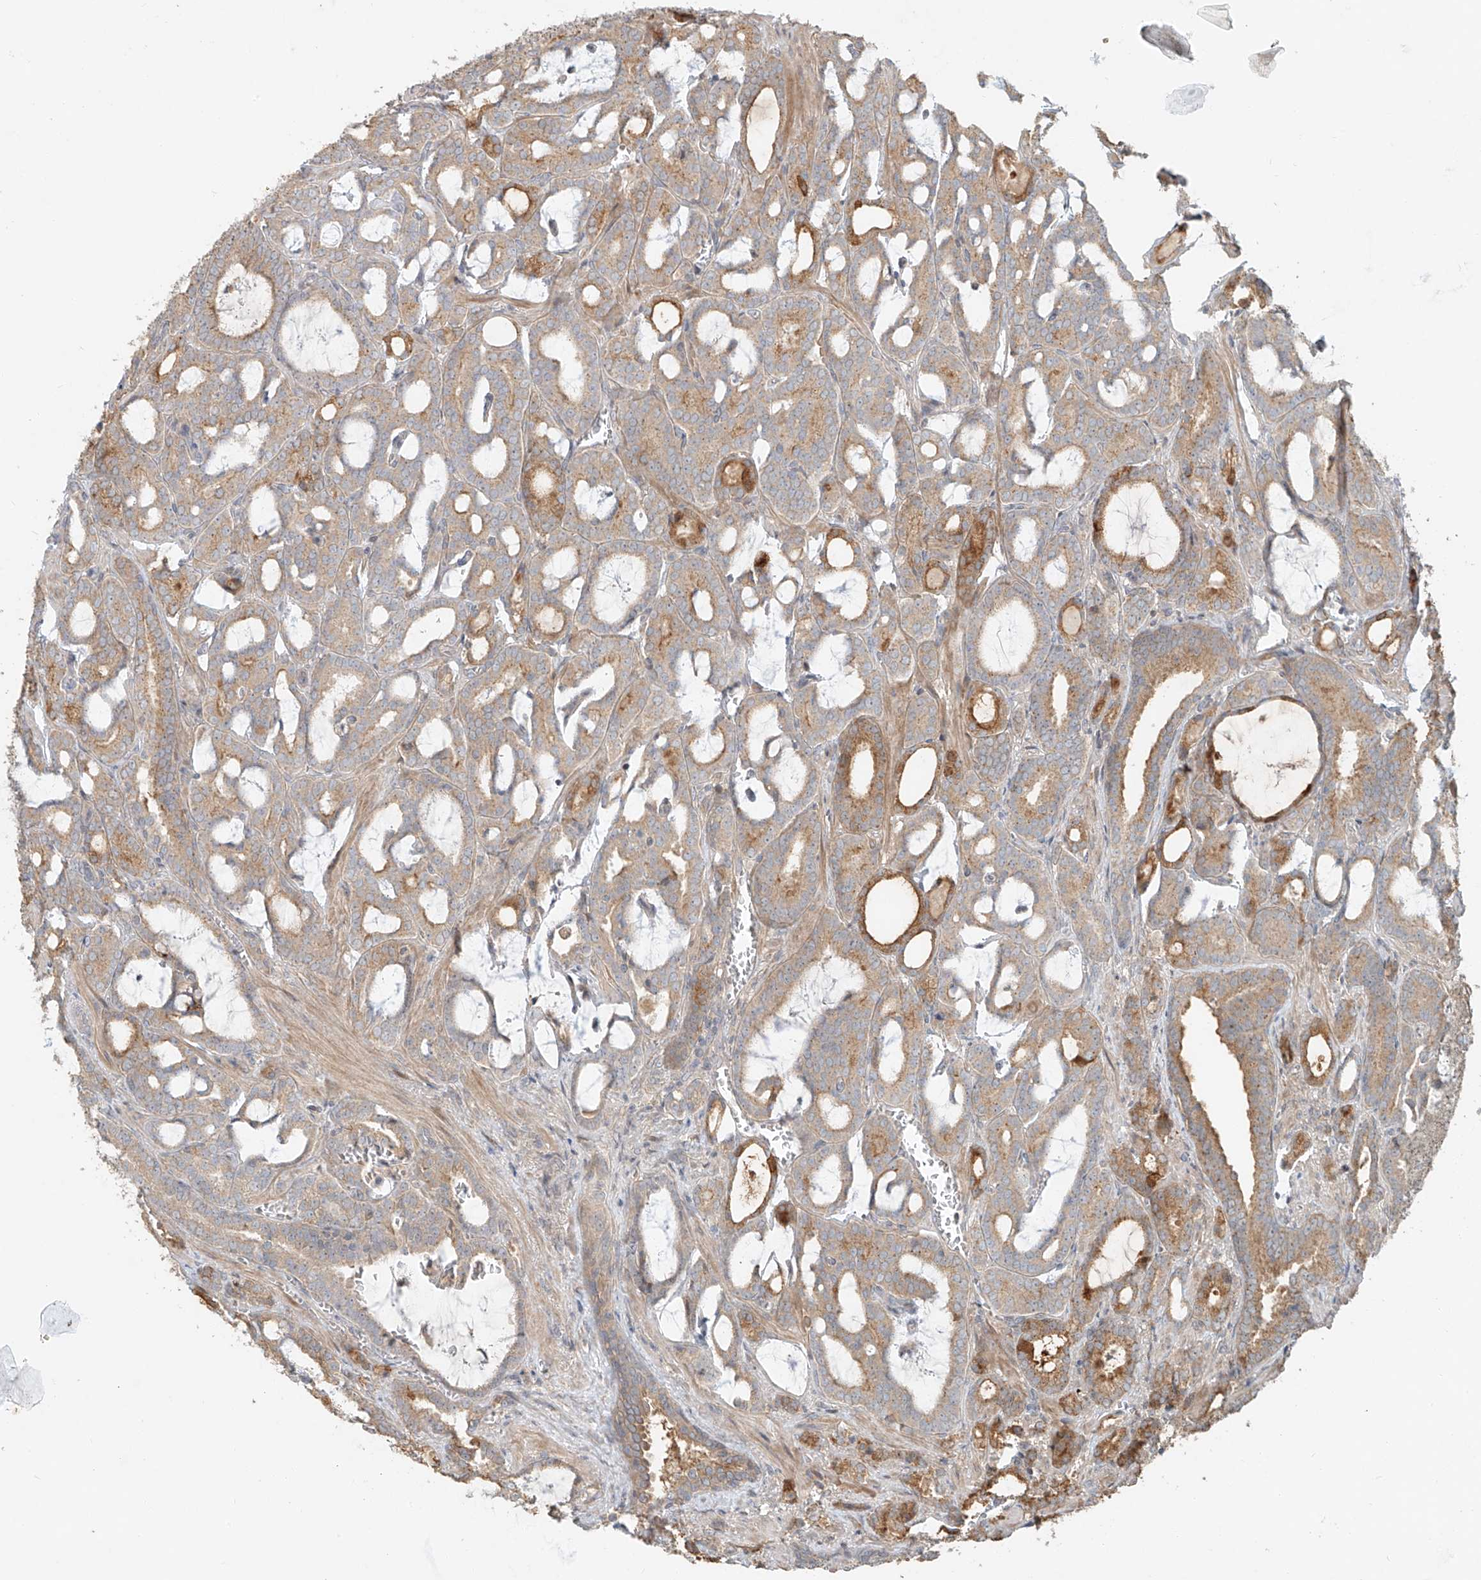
{"staining": {"intensity": "moderate", "quantity": "<25%", "location": "cytoplasmic/membranous"}, "tissue": "prostate cancer", "cell_type": "Tumor cells", "image_type": "cancer", "snomed": [{"axis": "morphology", "description": "Adenocarcinoma, High grade"}, {"axis": "topography", "description": "Prostate and seminal vesicle, NOS"}], "caption": "High-grade adenocarcinoma (prostate) tissue demonstrates moderate cytoplasmic/membranous staining in approximately <25% of tumor cells", "gene": "TMEM61", "patient": {"sex": "male", "age": 67}}